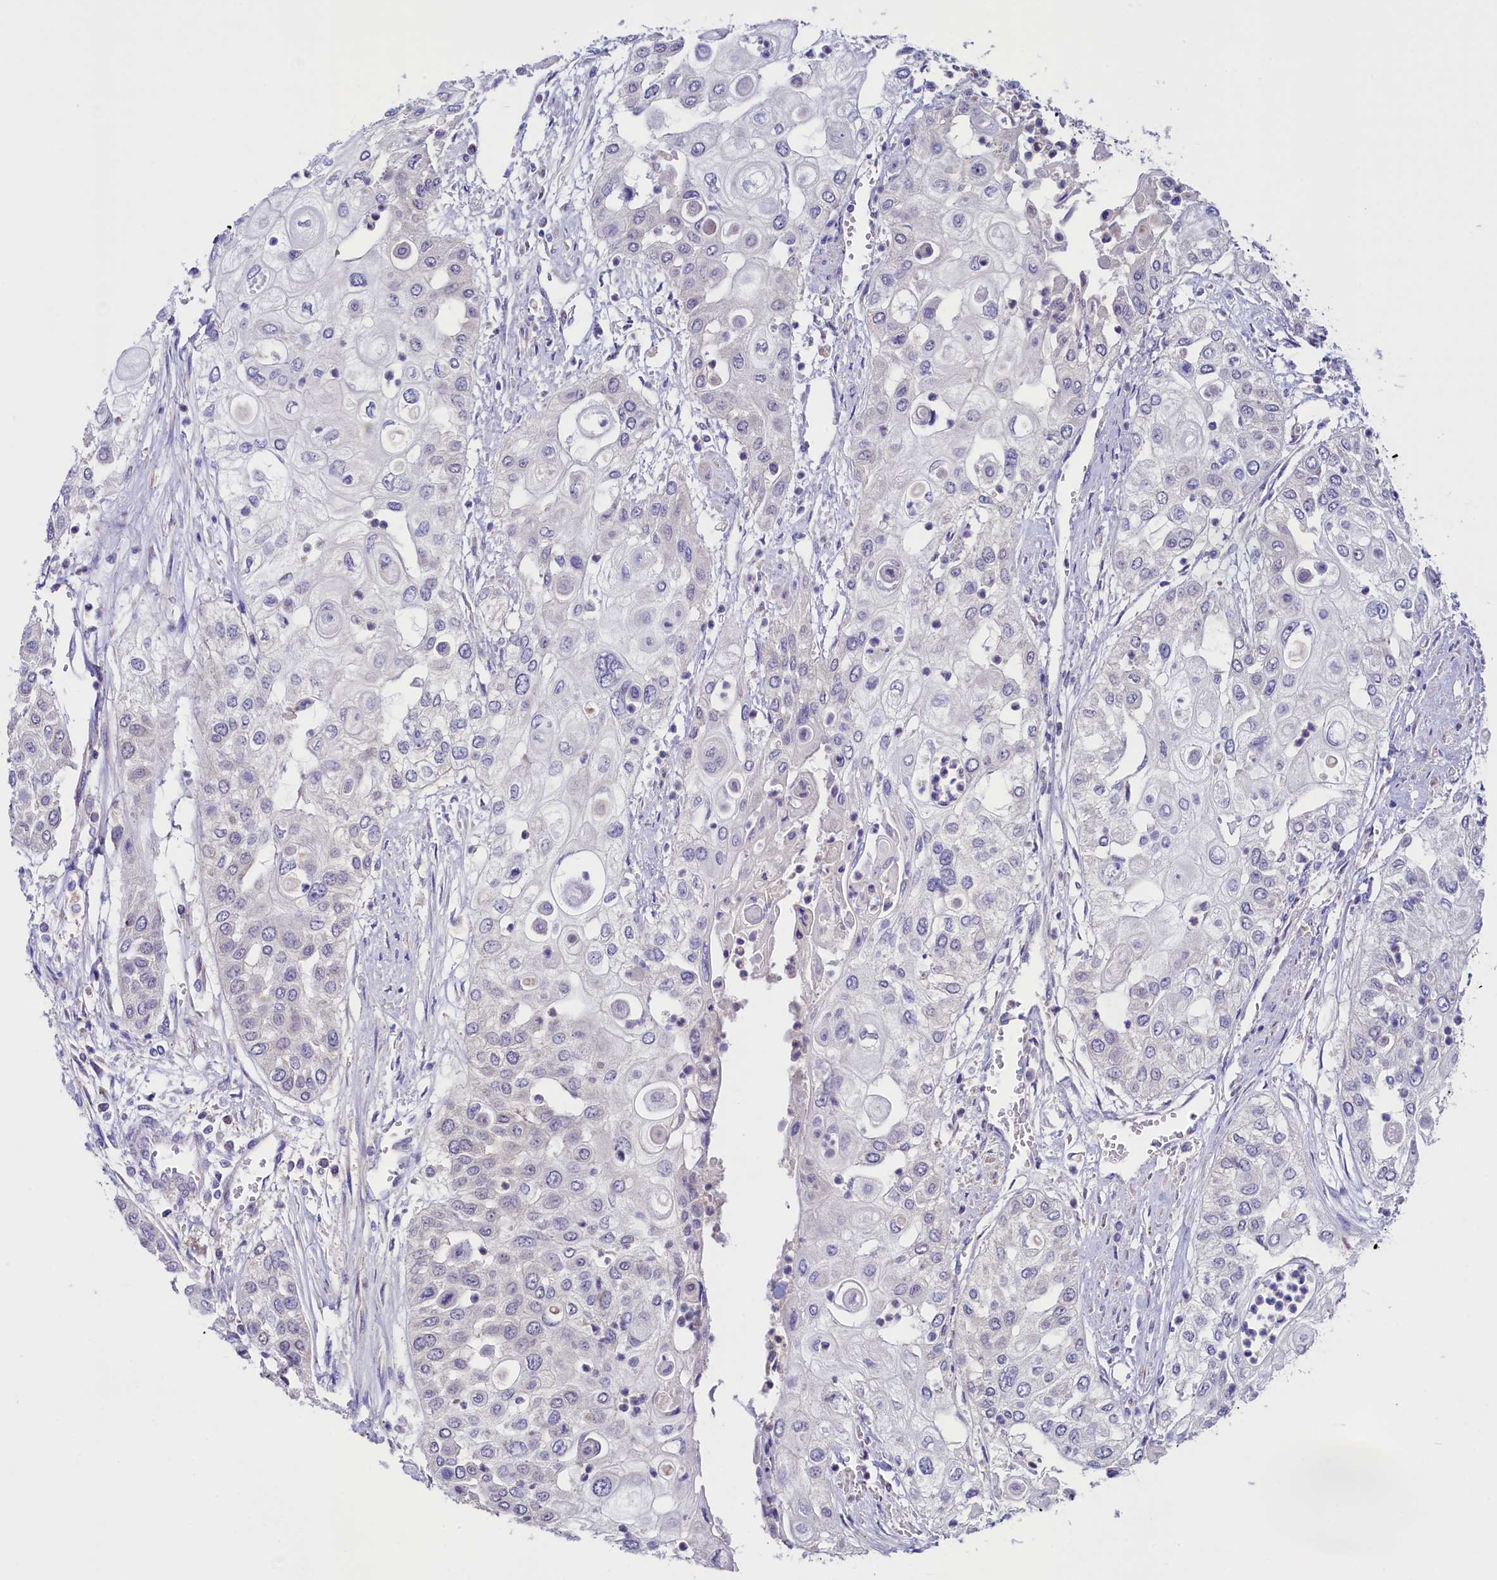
{"staining": {"intensity": "negative", "quantity": "none", "location": "none"}, "tissue": "urothelial cancer", "cell_type": "Tumor cells", "image_type": "cancer", "snomed": [{"axis": "morphology", "description": "Urothelial carcinoma, High grade"}, {"axis": "topography", "description": "Urinary bladder"}], "caption": "High magnification brightfield microscopy of high-grade urothelial carcinoma stained with DAB (brown) and counterstained with hematoxylin (blue): tumor cells show no significant expression.", "gene": "FLYWCH2", "patient": {"sex": "female", "age": 79}}